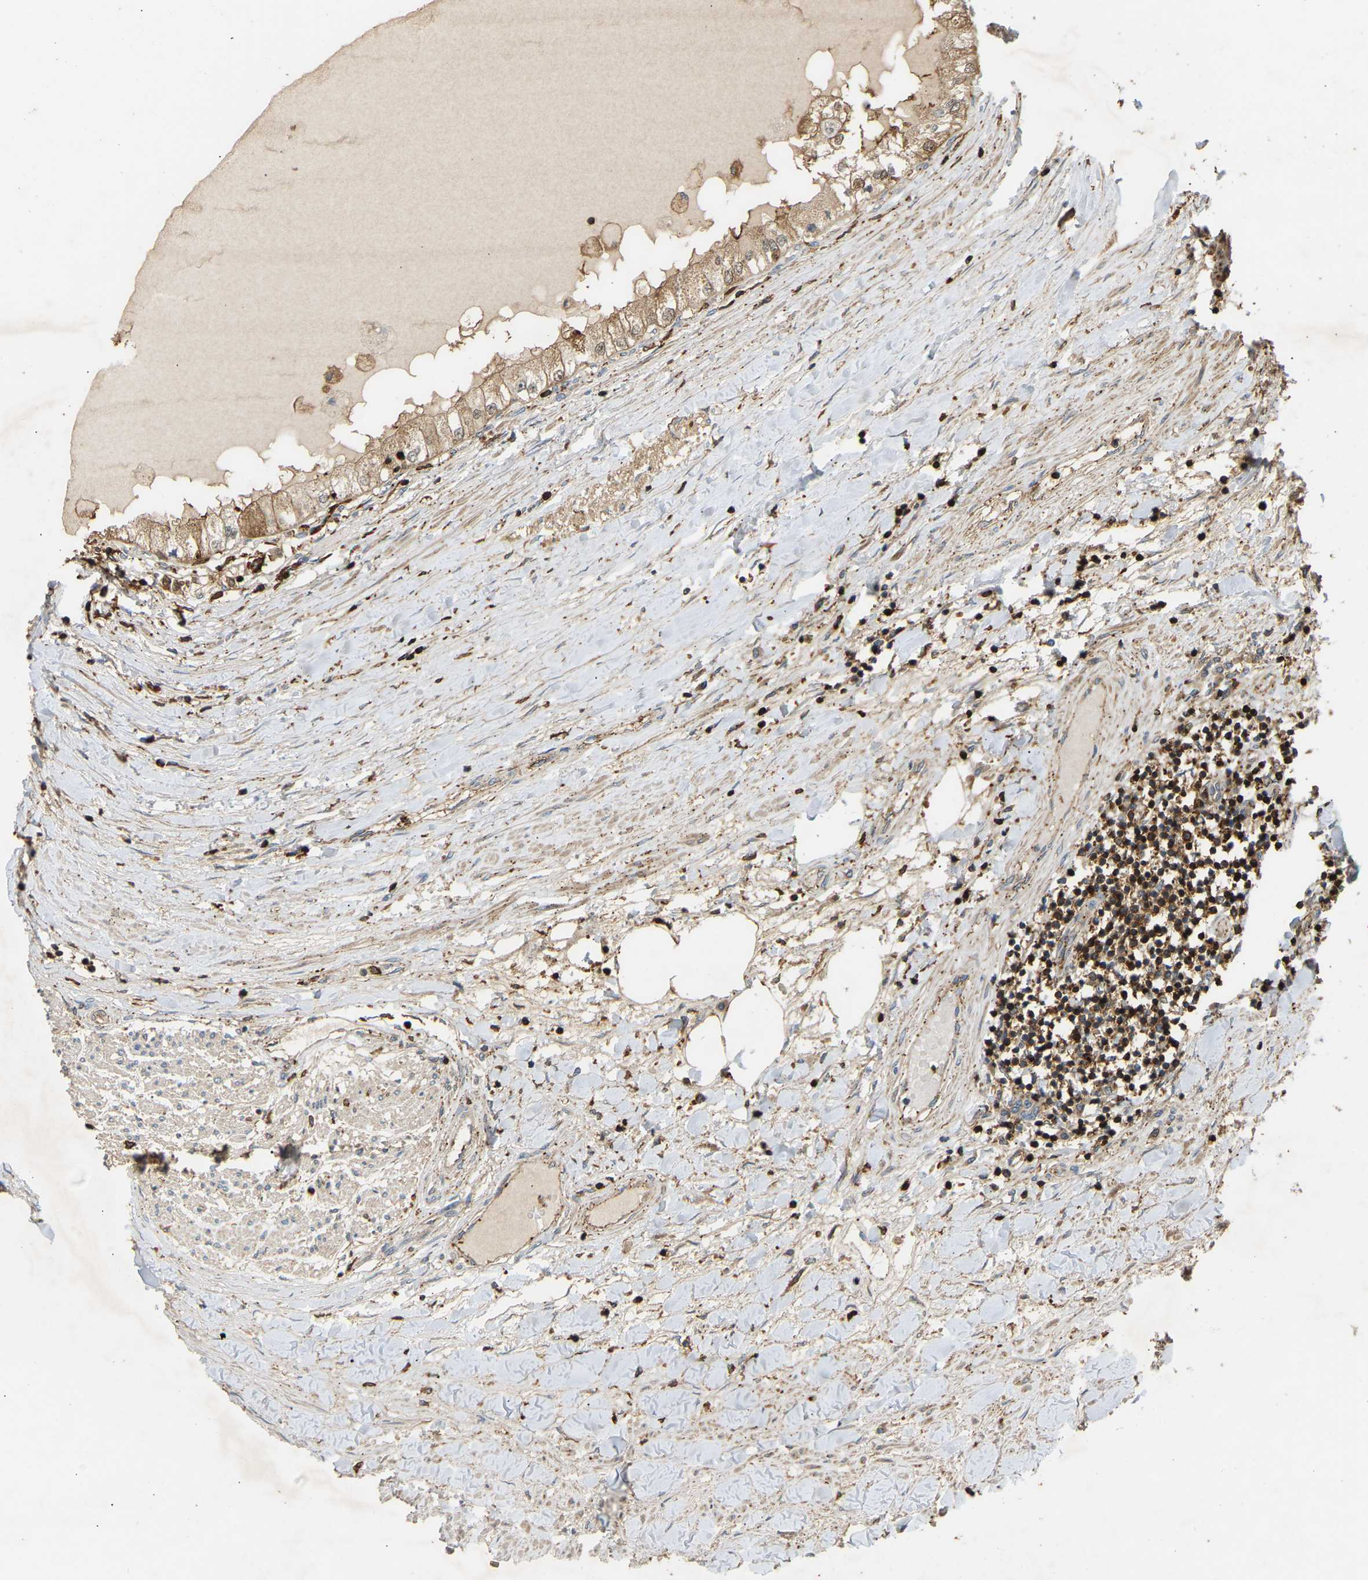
{"staining": {"intensity": "moderate", "quantity": ">75%", "location": "cytoplasmic/membranous"}, "tissue": "renal cancer", "cell_type": "Tumor cells", "image_type": "cancer", "snomed": [{"axis": "morphology", "description": "Adenocarcinoma, NOS"}, {"axis": "topography", "description": "Kidney"}], "caption": "Renal adenocarcinoma stained for a protein (brown) reveals moderate cytoplasmic/membranous positive expression in about >75% of tumor cells.", "gene": "GOPC", "patient": {"sex": "male", "age": 68}}